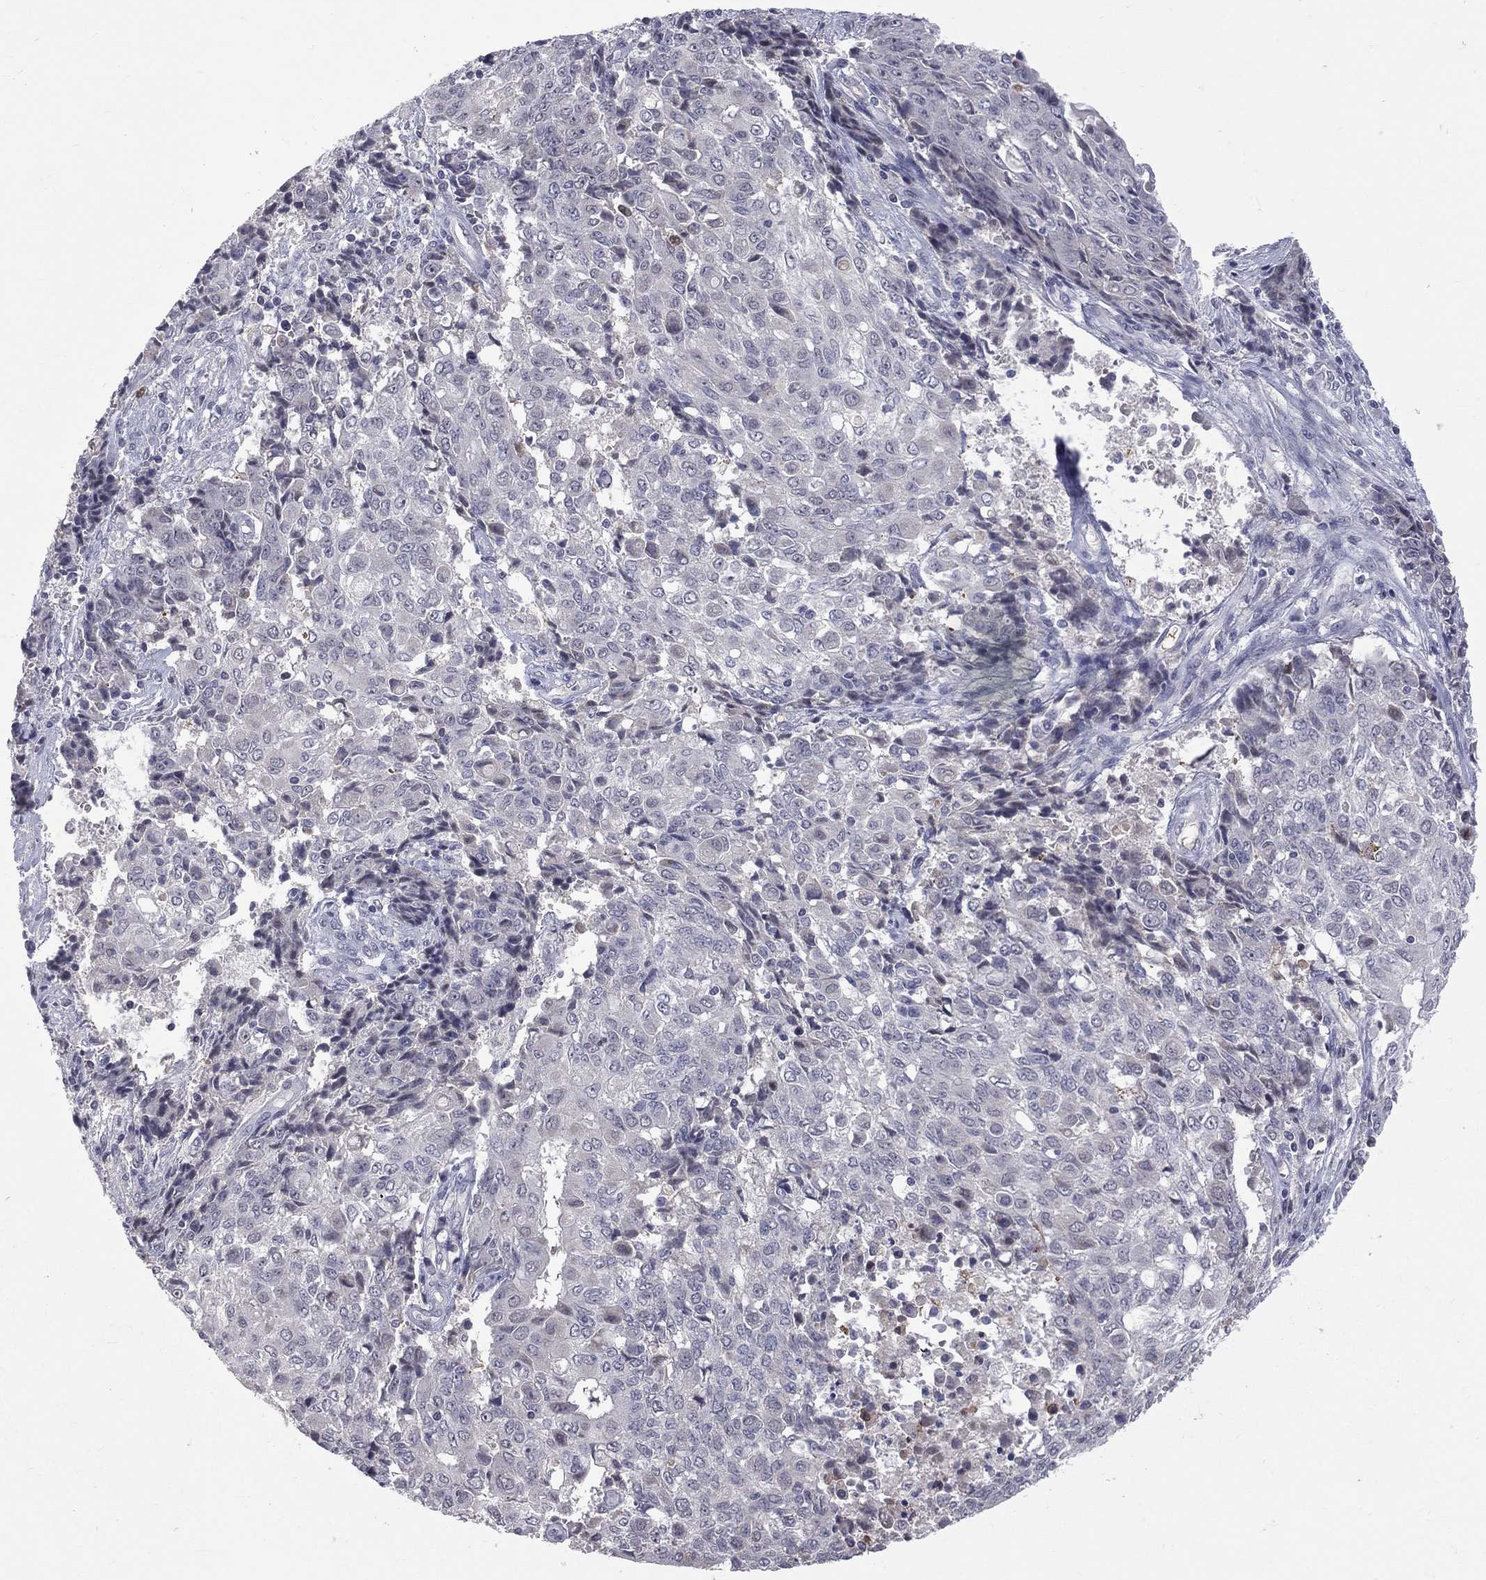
{"staining": {"intensity": "negative", "quantity": "none", "location": "none"}, "tissue": "ovarian cancer", "cell_type": "Tumor cells", "image_type": "cancer", "snomed": [{"axis": "morphology", "description": "Carcinoma, endometroid"}, {"axis": "topography", "description": "Ovary"}], "caption": "Endometroid carcinoma (ovarian) stained for a protein using immunohistochemistry shows no expression tumor cells.", "gene": "DSG4", "patient": {"sex": "female", "age": 42}}